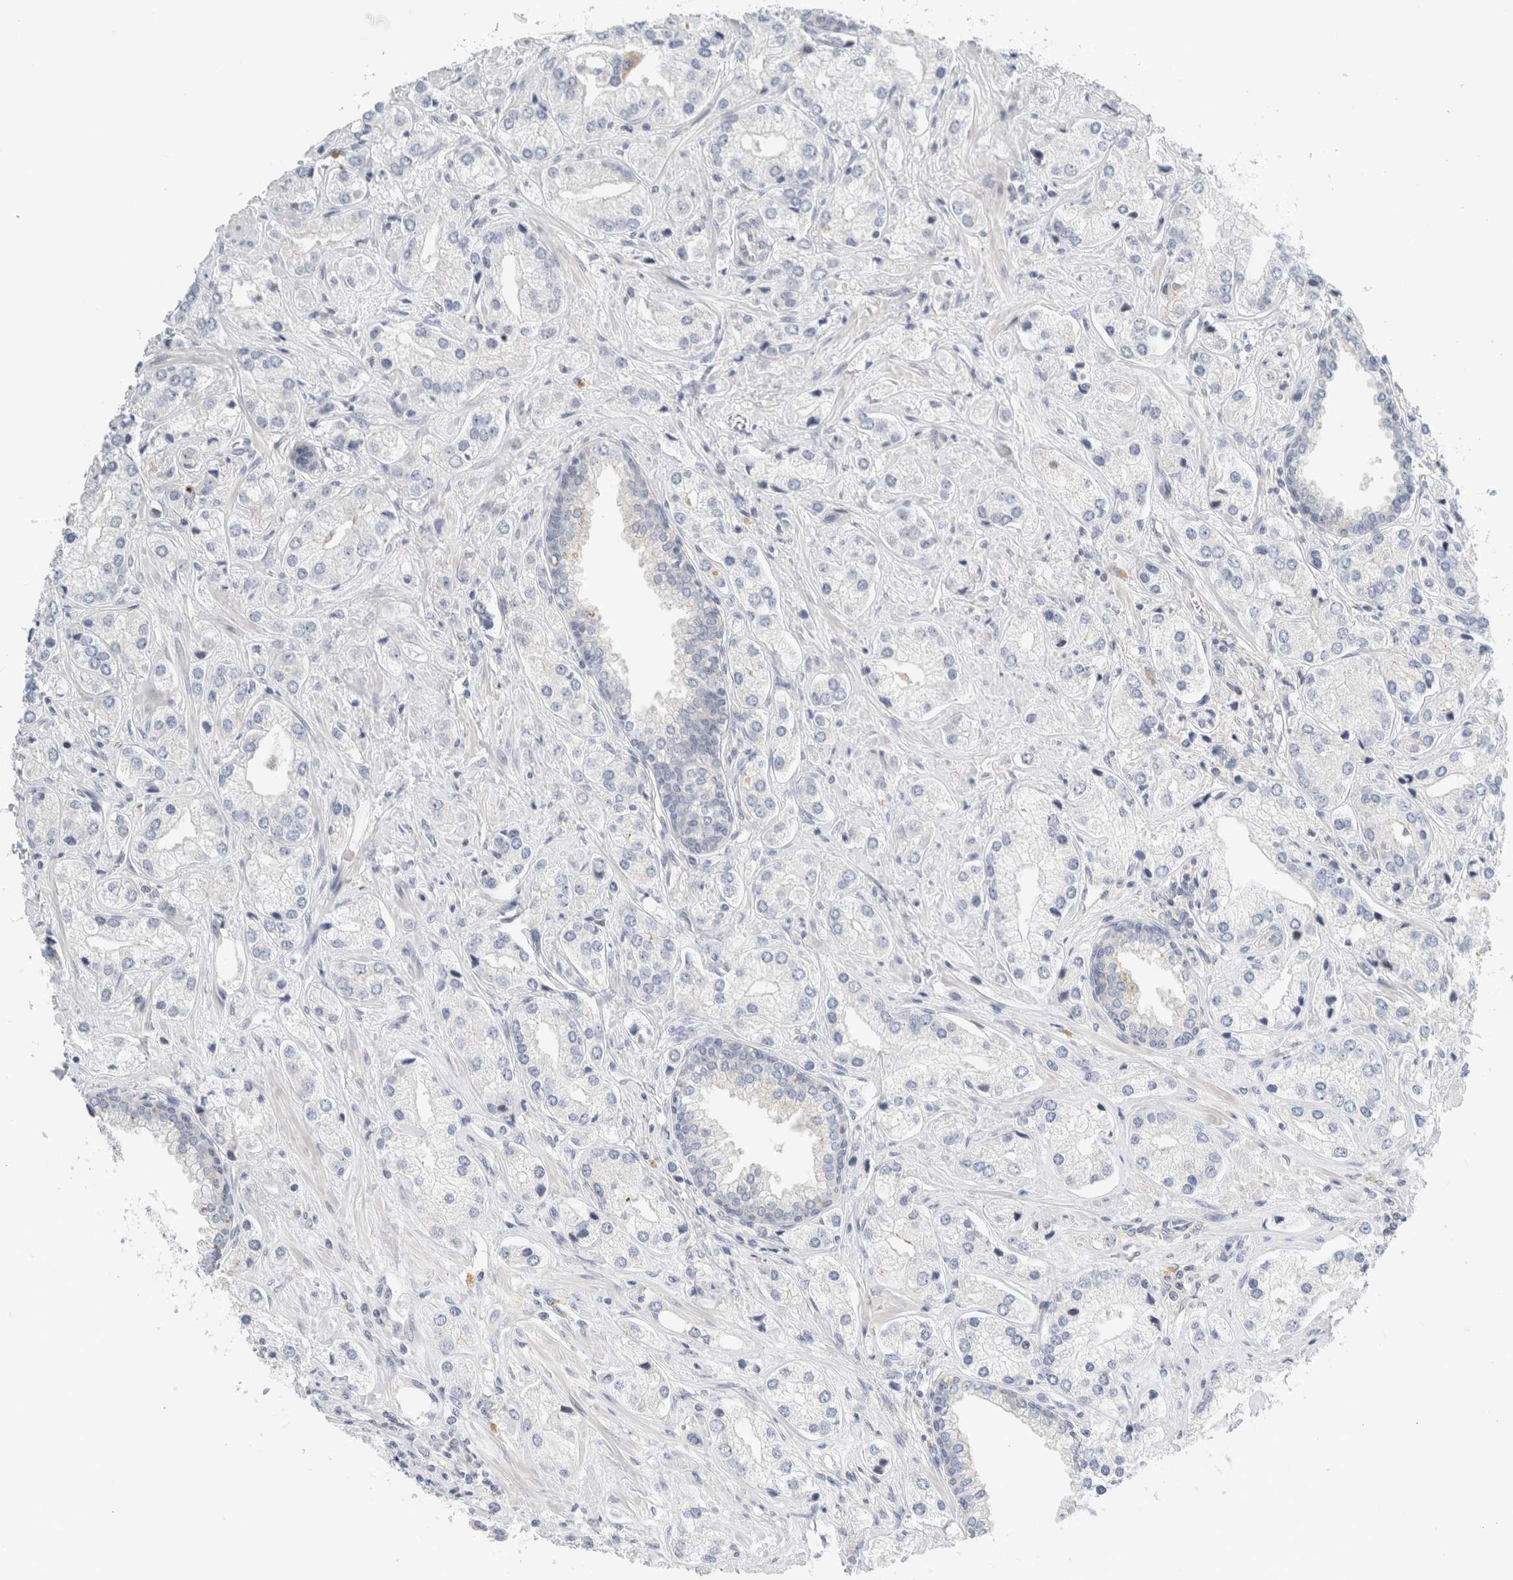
{"staining": {"intensity": "negative", "quantity": "none", "location": "none"}, "tissue": "prostate cancer", "cell_type": "Tumor cells", "image_type": "cancer", "snomed": [{"axis": "morphology", "description": "Adenocarcinoma, High grade"}, {"axis": "topography", "description": "Prostate"}], "caption": "High magnification brightfield microscopy of prostate cancer stained with DAB (3,3'-diaminobenzidine) (brown) and counterstained with hematoxylin (blue): tumor cells show no significant staining.", "gene": "SDR16C5", "patient": {"sex": "male", "age": 66}}